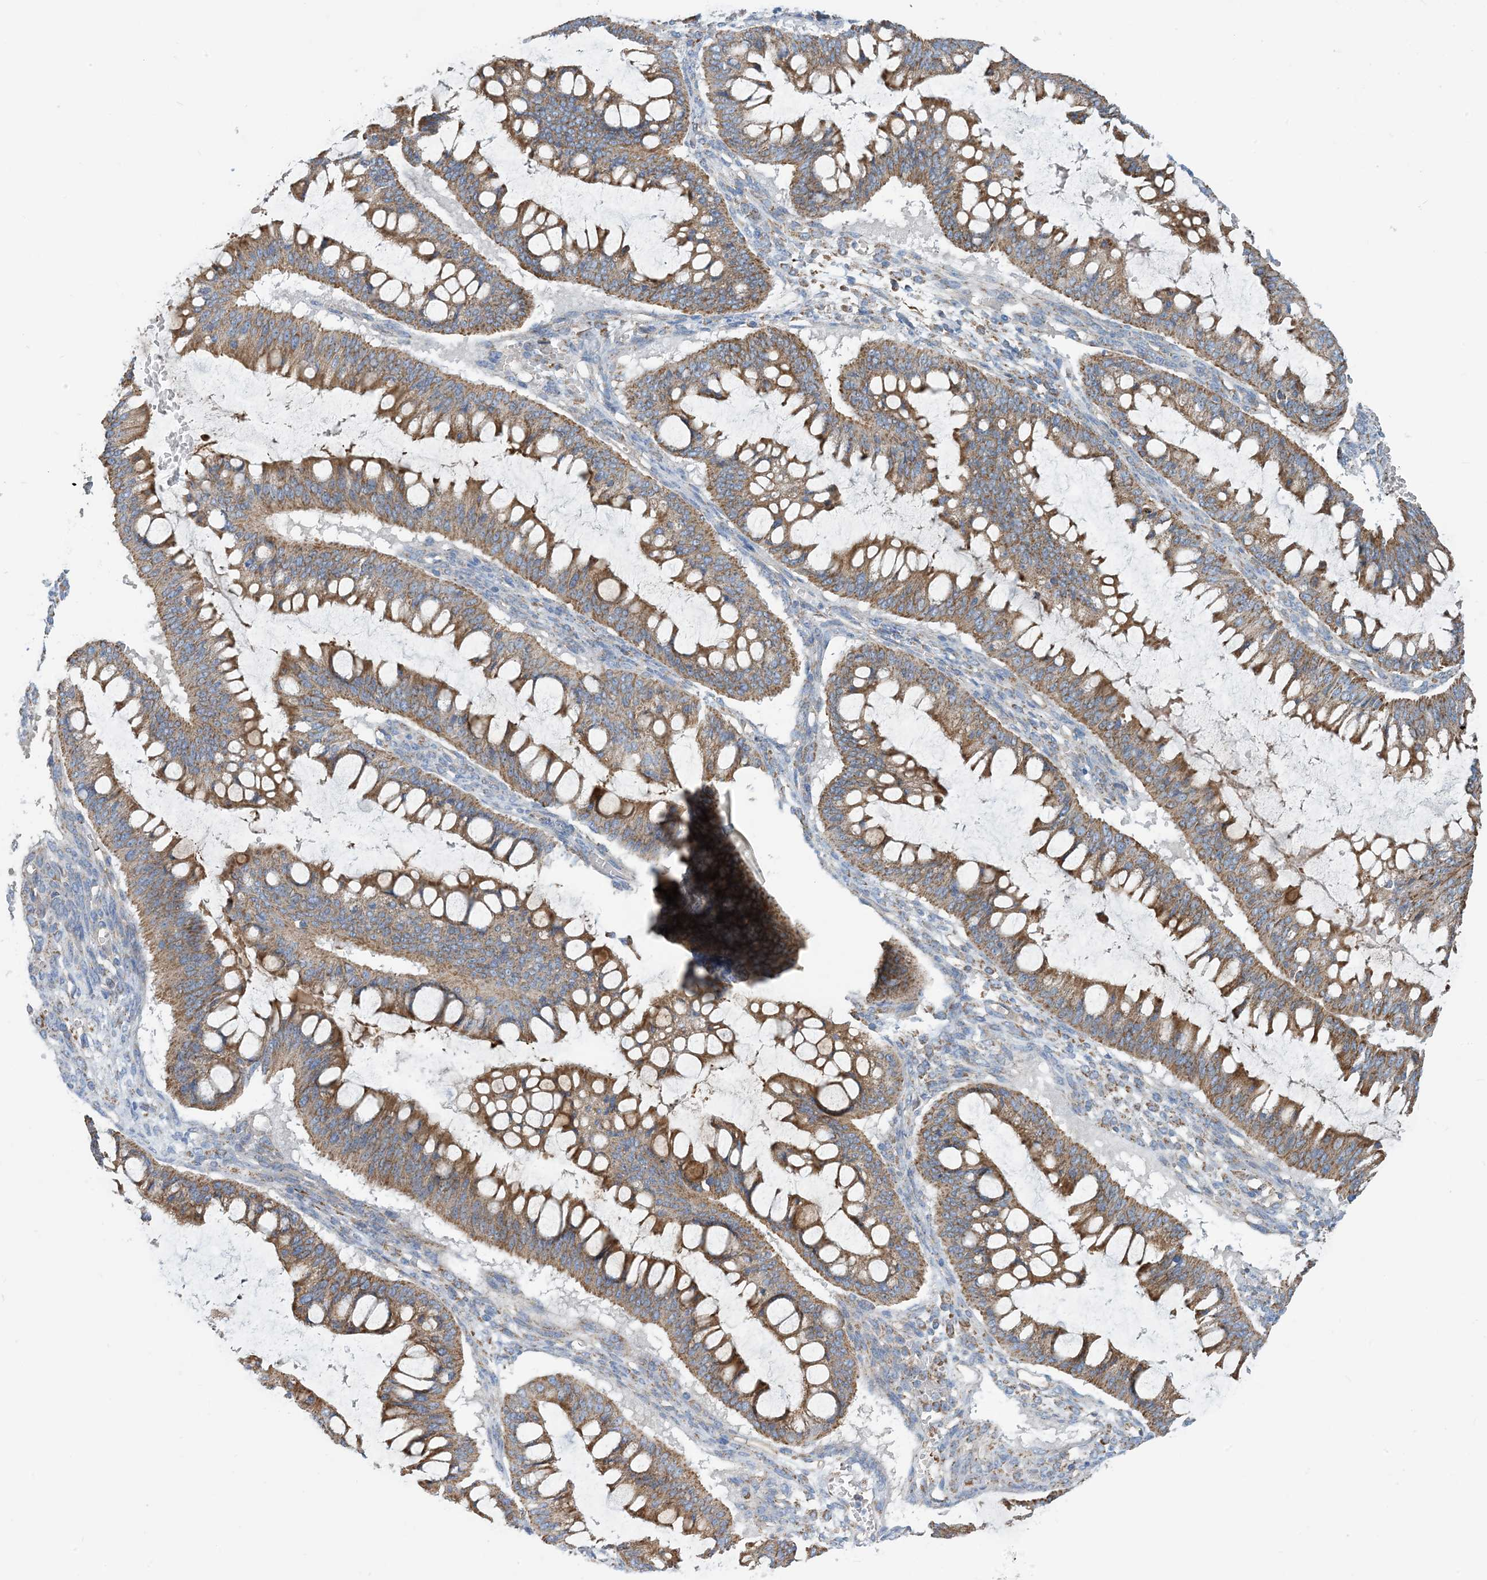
{"staining": {"intensity": "moderate", "quantity": ">75%", "location": "cytoplasmic/membranous"}, "tissue": "ovarian cancer", "cell_type": "Tumor cells", "image_type": "cancer", "snomed": [{"axis": "morphology", "description": "Cystadenocarcinoma, mucinous, NOS"}, {"axis": "topography", "description": "Ovary"}], "caption": "Immunohistochemistry (DAB (3,3'-diaminobenzidine)) staining of human mucinous cystadenocarcinoma (ovarian) exhibits moderate cytoplasmic/membranous protein positivity in approximately >75% of tumor cells.", "gene": "PHOSPHO2", "patient": {"sex": "female", "age": 73}}